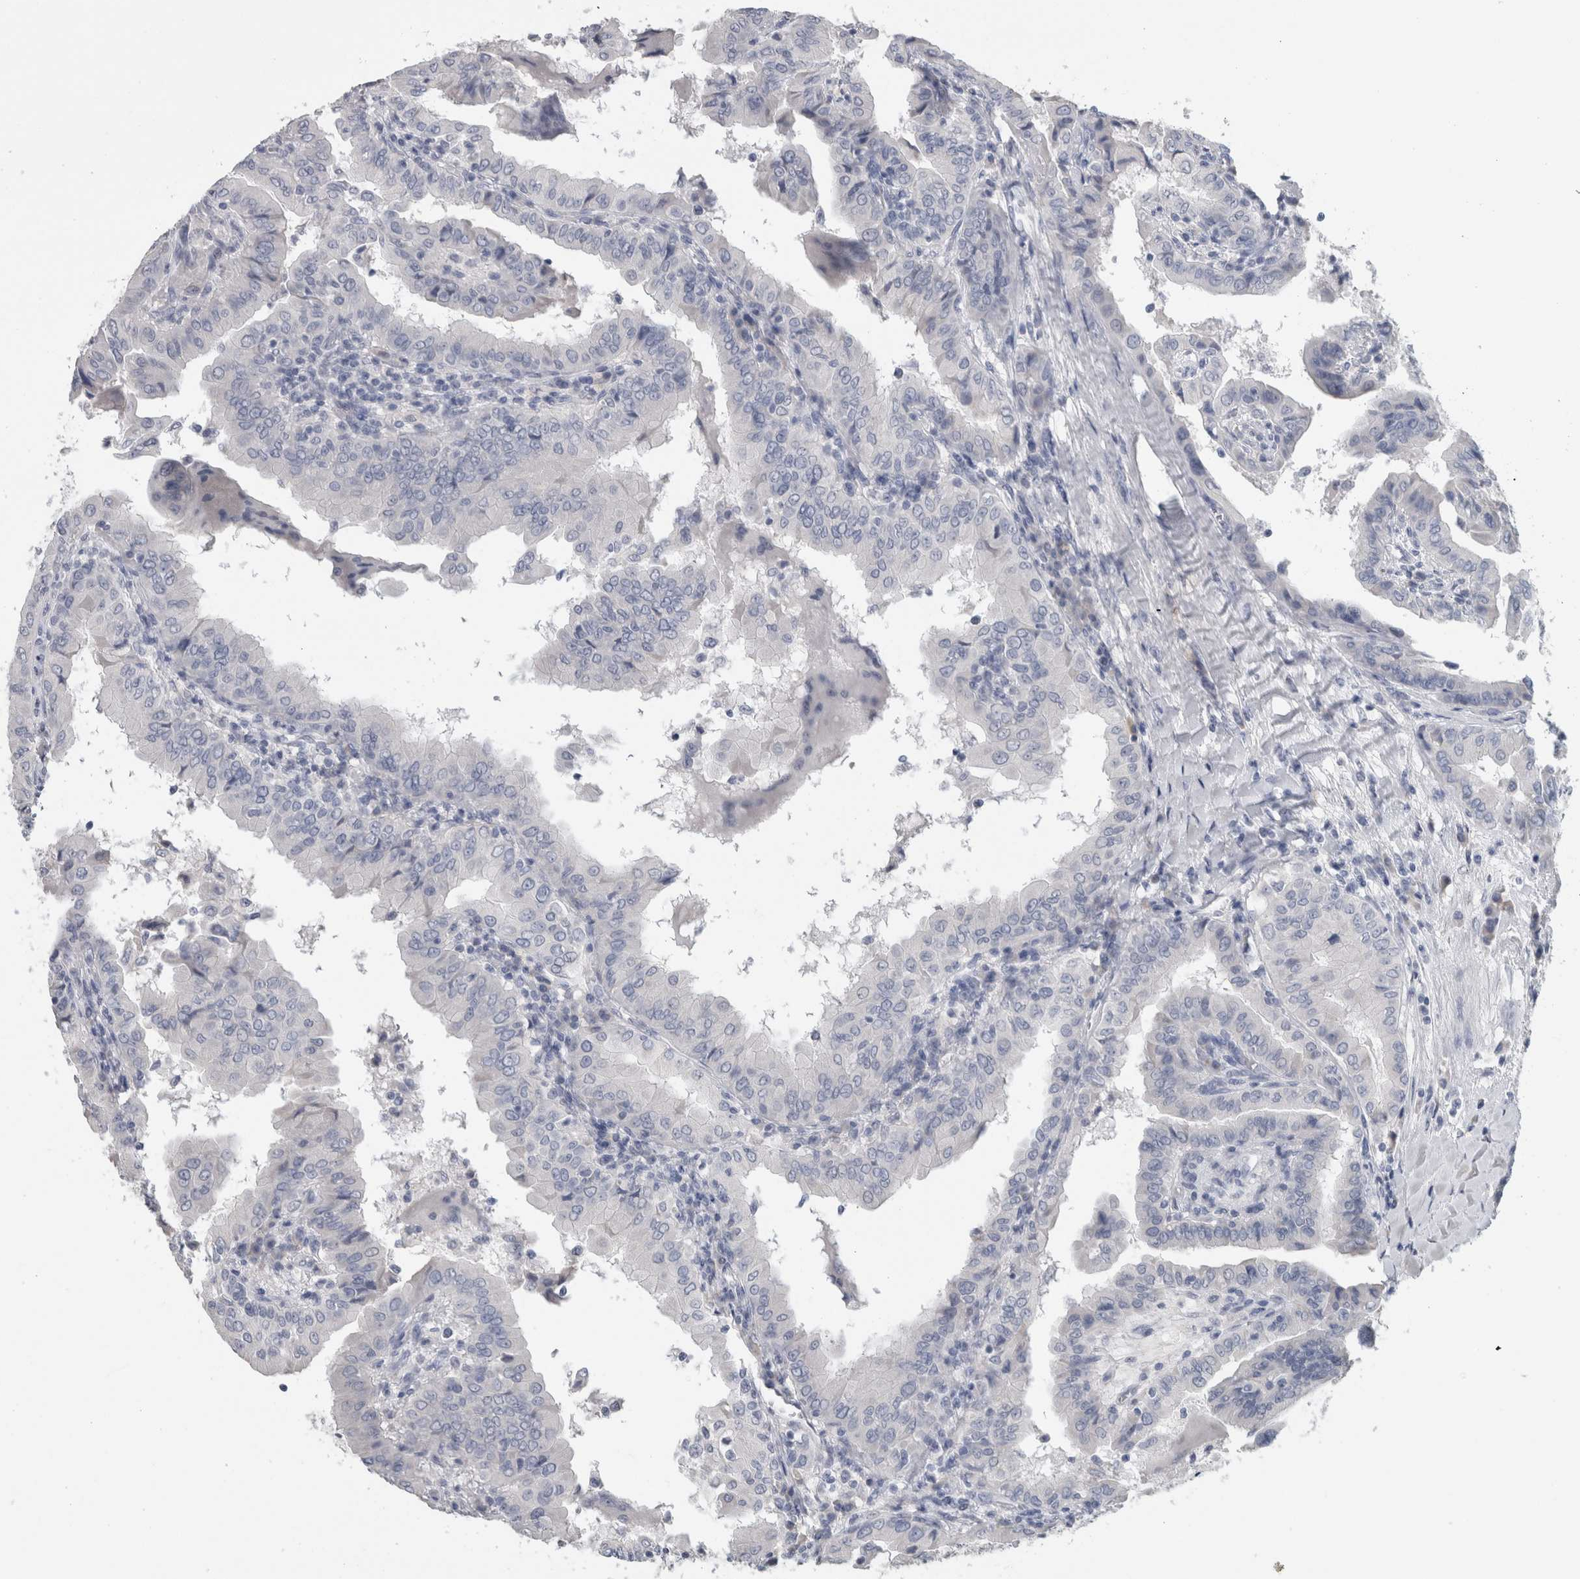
{"staining": {"intensity": "negative", "quantity": "none", "location": "none"}, "tissue": "thyroid cancer", "cell_type": "Tumor cells", "image_type": "cancer", "snomed": [{"axis": "morphology", "description": "Papillary adenocarcinoma, NOS"}, {"axis": "topography", "description": "Thyroid gland"}], "caption": "High power microscopy photomicrograph of an immunohistochemistry photomicrograph of thyroid cancer (papillary adenocarcinoma), revealing no significant expression in tumor cells.", "gene": "NEFM", "patient": {"sex": "male", "age": 33}}